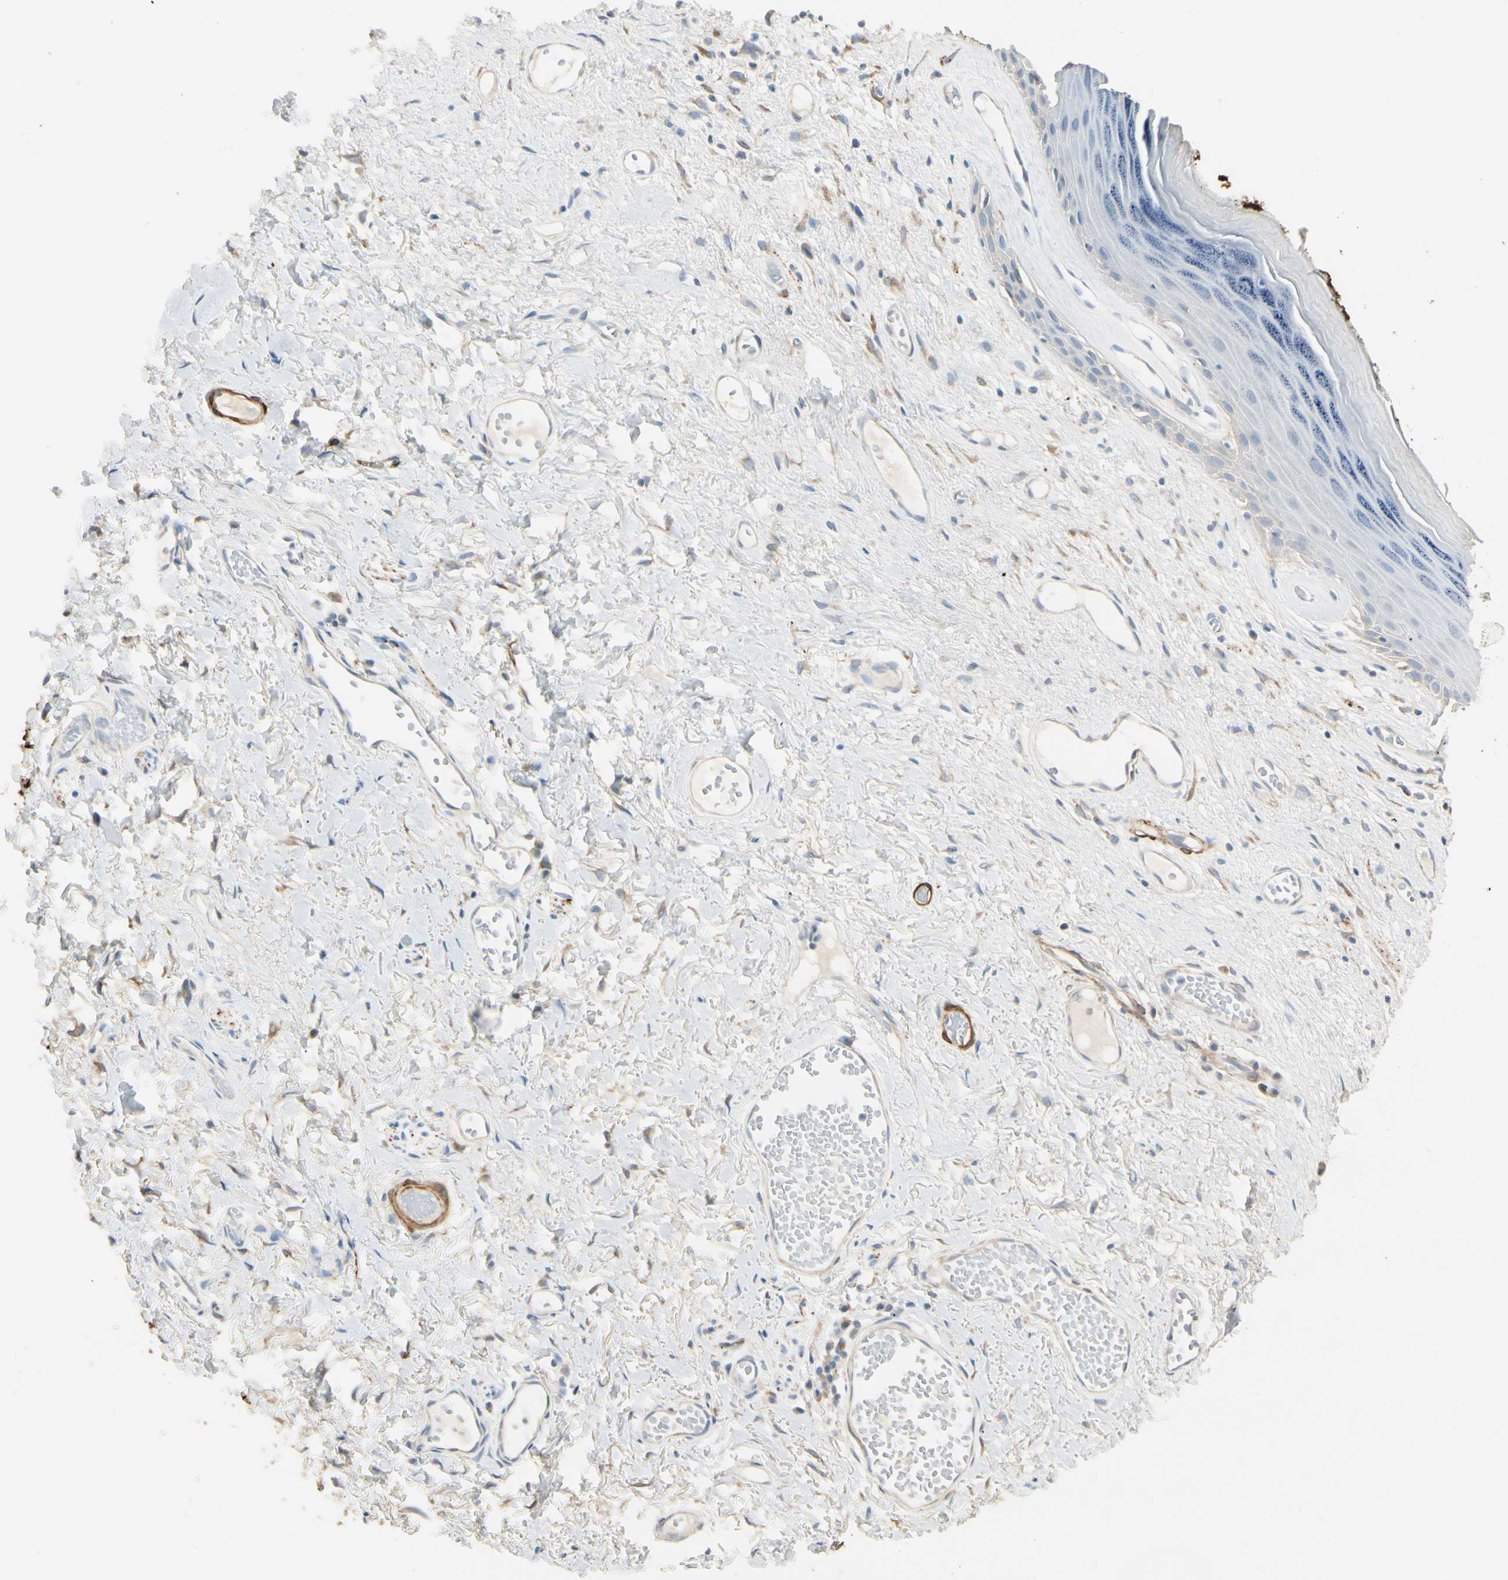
{"staining": {"intensity": "negative", "quantity": "none", "location": "none"}, "tissue": "skin", "cell_type": "Epidermal cells", "image_type": "normal", "snomed": [{"axis": "morphology", "description": "Normal tissue, NOS"}, {"axis": "morphology", "description": "Inflammation, NOS"}, {"axis": "topography", "description": "Vulva"}], "caption": "Immunohistochemistry (IHC) photomicrograph of normal human skin stained for a protein (brown), which exhibits no staining in epidermal cells. Brightfield microscopy of immunohistochemistry (IHC) stained with DAB (3,3'-diaminobenzidine) (brown) and hematoxylin (blue), captured at high magnification.", "gene": "AMPH", "patient": {"sex": "female", "age": 84}}